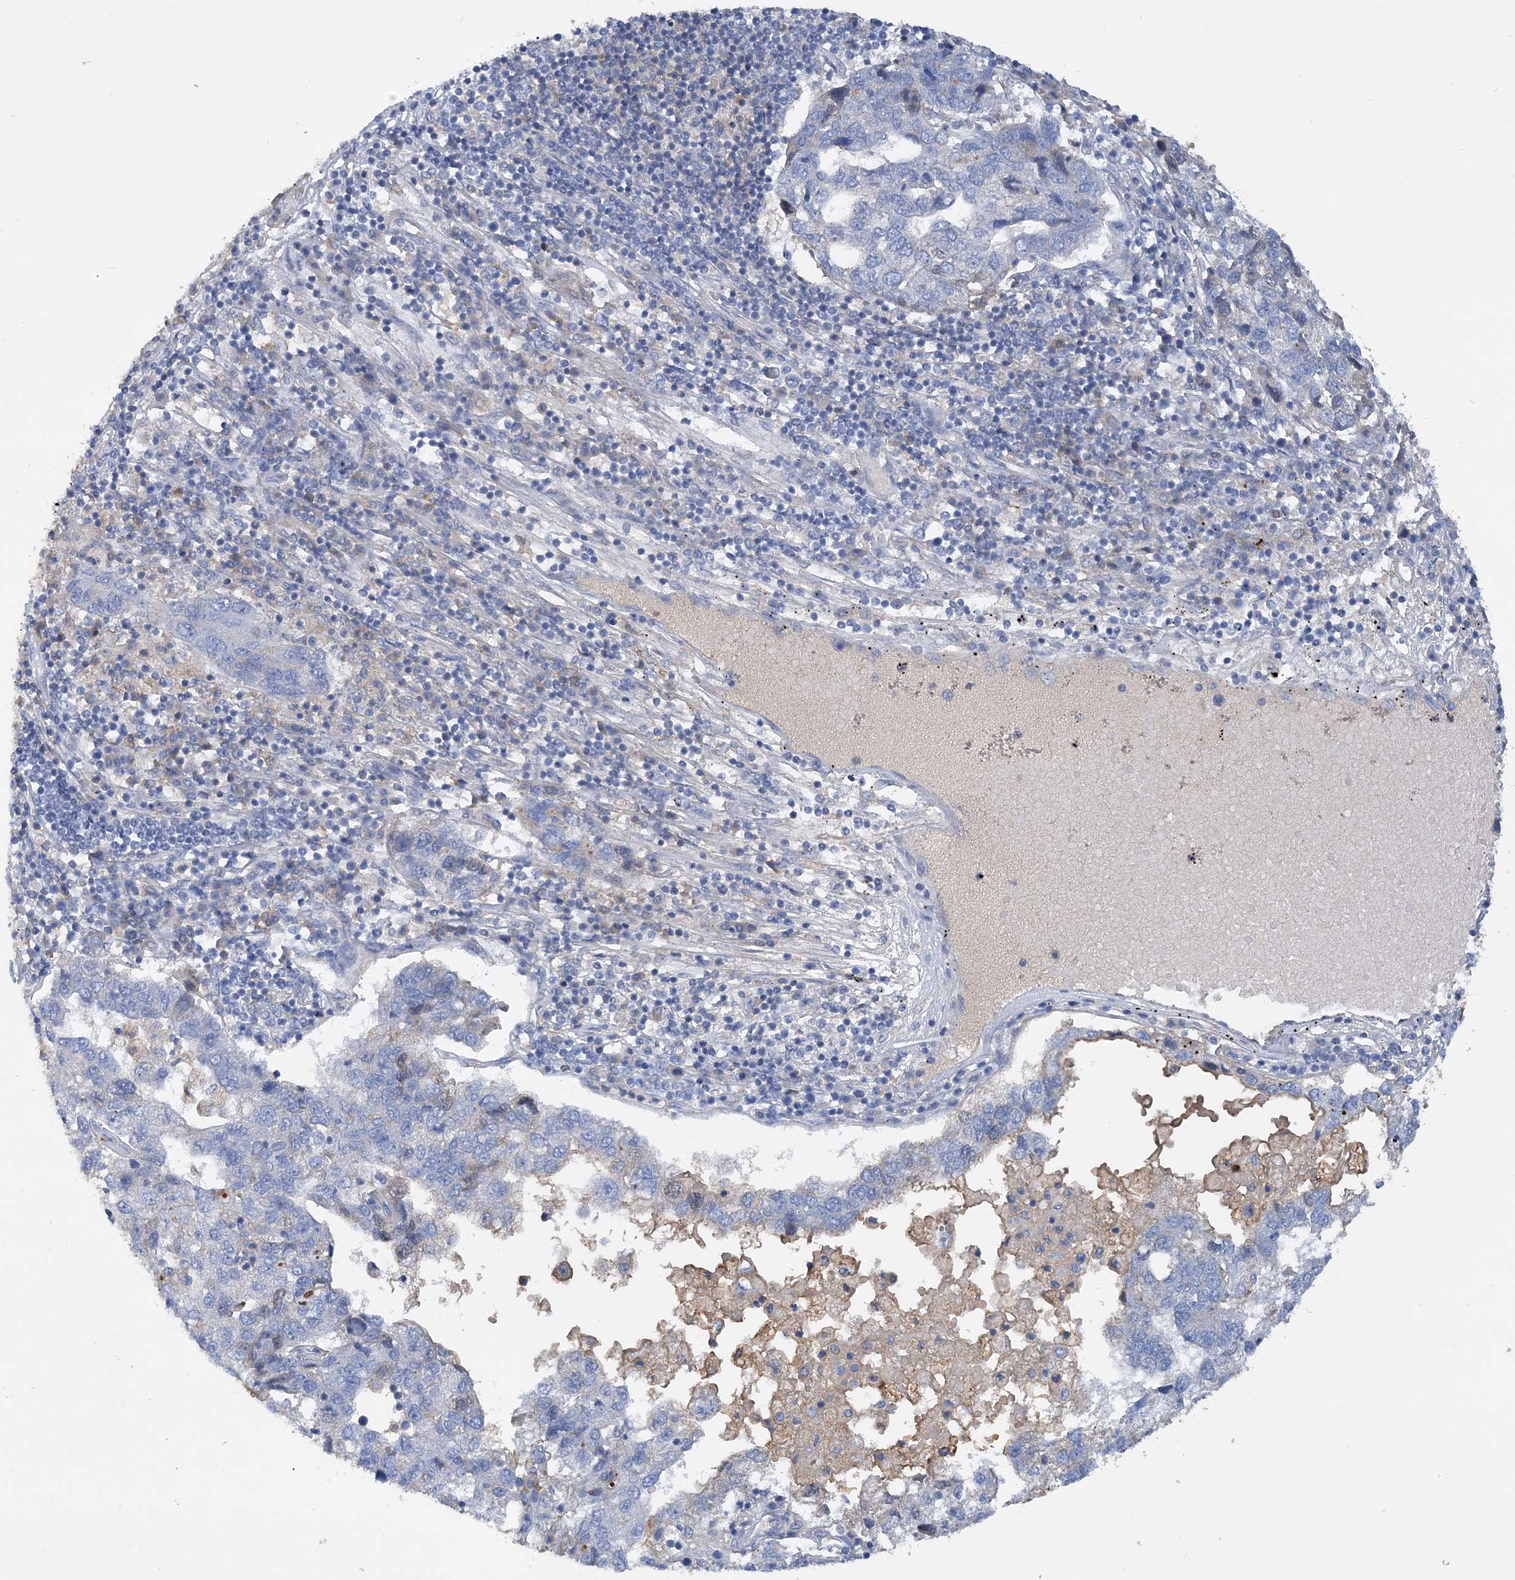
{"staining": {"intensity": "negative", "quantity": "none", "location": "none"}, "tissue": "pancreatic cancer", "cell_type": "Tumor cells", "image_type": "cancer", "snomed": [{"axis": "morphology", "description": "Adenocarcinoma, NOS"}, {"axis": "topography", "description": "Pancreas"}], "caption": "Tumor cells show no significant protein positivity in adenocarcinoma (pancreatic).", "gene": "GRINA", "patient": {"sex": "female", "age": 61}}